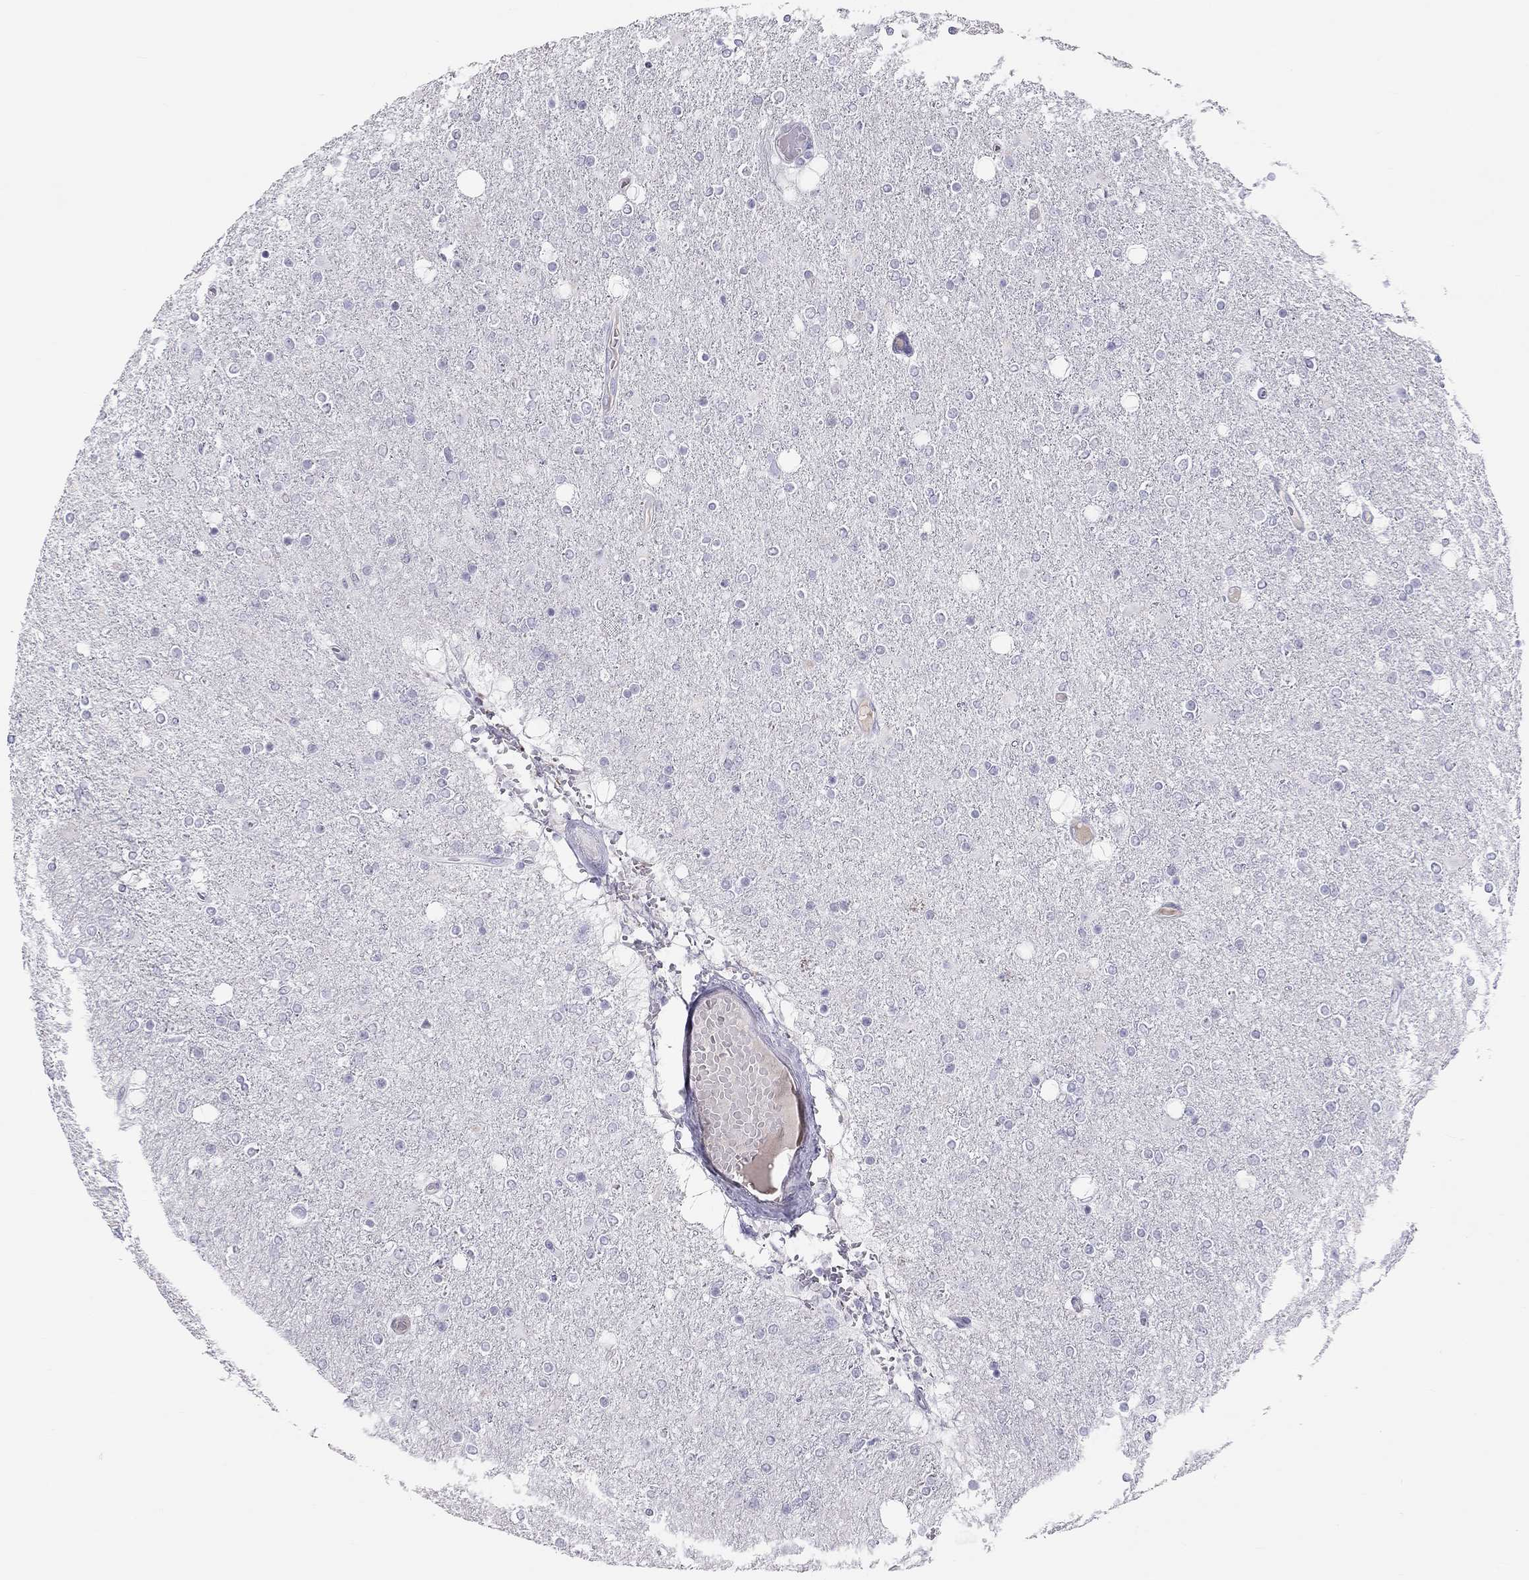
{"staining": {"intensity": "negative", "quantity": "none", "location": "none"}, "tissue": "glioma", "cell_type": "Tumor cells", "image_type": "cancer", "snomed": [{"axis": "morphology", "description": "Glioma, malignant, High grade"}, {"axis": "topography", "description": "Cerebral cortex"}], "caption": "This is an immunohistochemistry (IHC) image of glioma. There is no expression in tumor cells.", "gene": "KLRG1", "patient": {"sex": "male", "age": 70}}